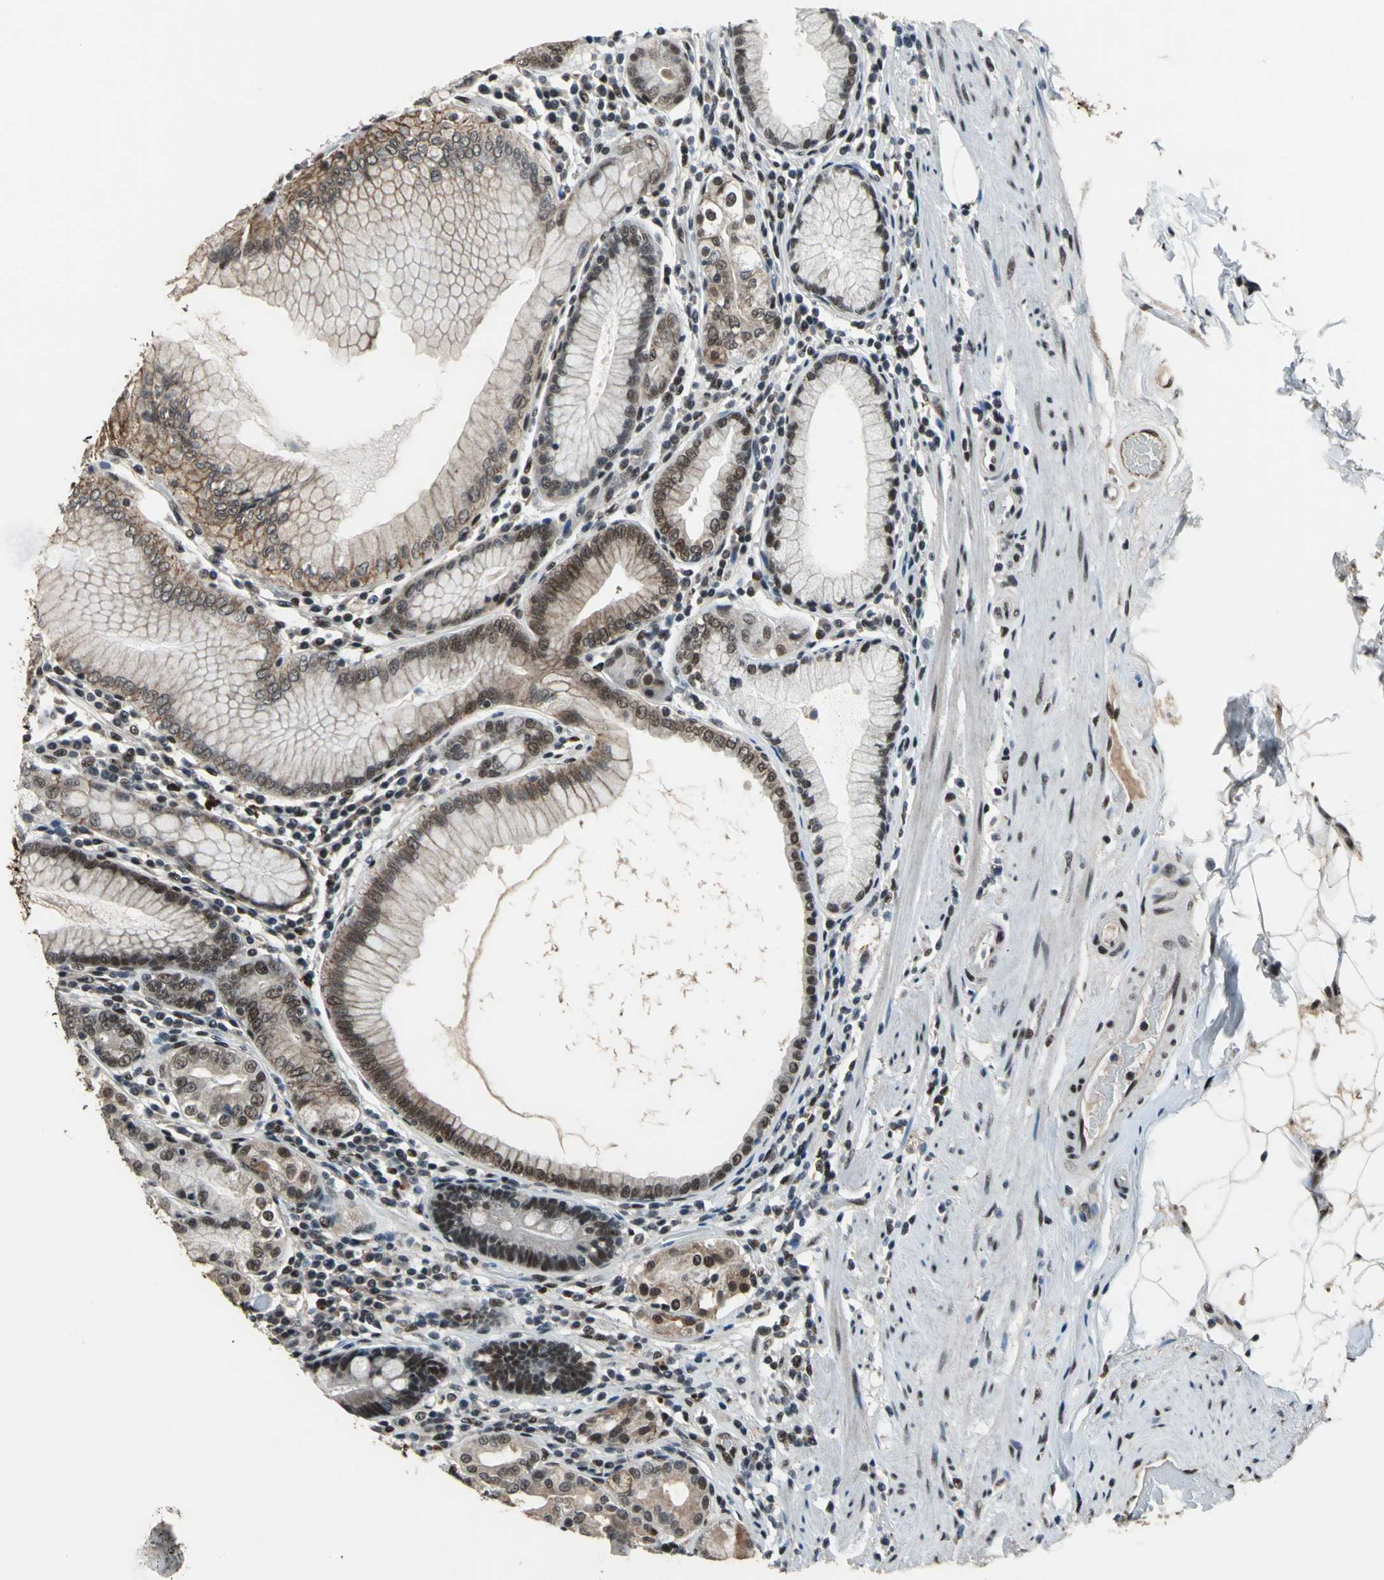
{"staining": {"intensity": "moderate", "quantity": ">75%", "location": "cytoplasmic/membranous,nuclear"}, "tissue": "stomach", "cell_type": "Glandular cells", "image_type": "normal", "snomed": [{"axis": "morphology", "description": "Normal tissue, NOS"}, {"axis": "topography", "description": "Stomach, lower"}], "caption": "An immunohistochemistry (IHC) photomicrograph of unremarkable tissue is shown. Protein staining in brown shows moderate cytoplasmic/membranous,nuclear positivity in stomach within glandular cells. (DAB IHC with brightfield microscopy, high magnification).", "gene": "ELF2", "patient": {"sex": "female", "age": 76}}